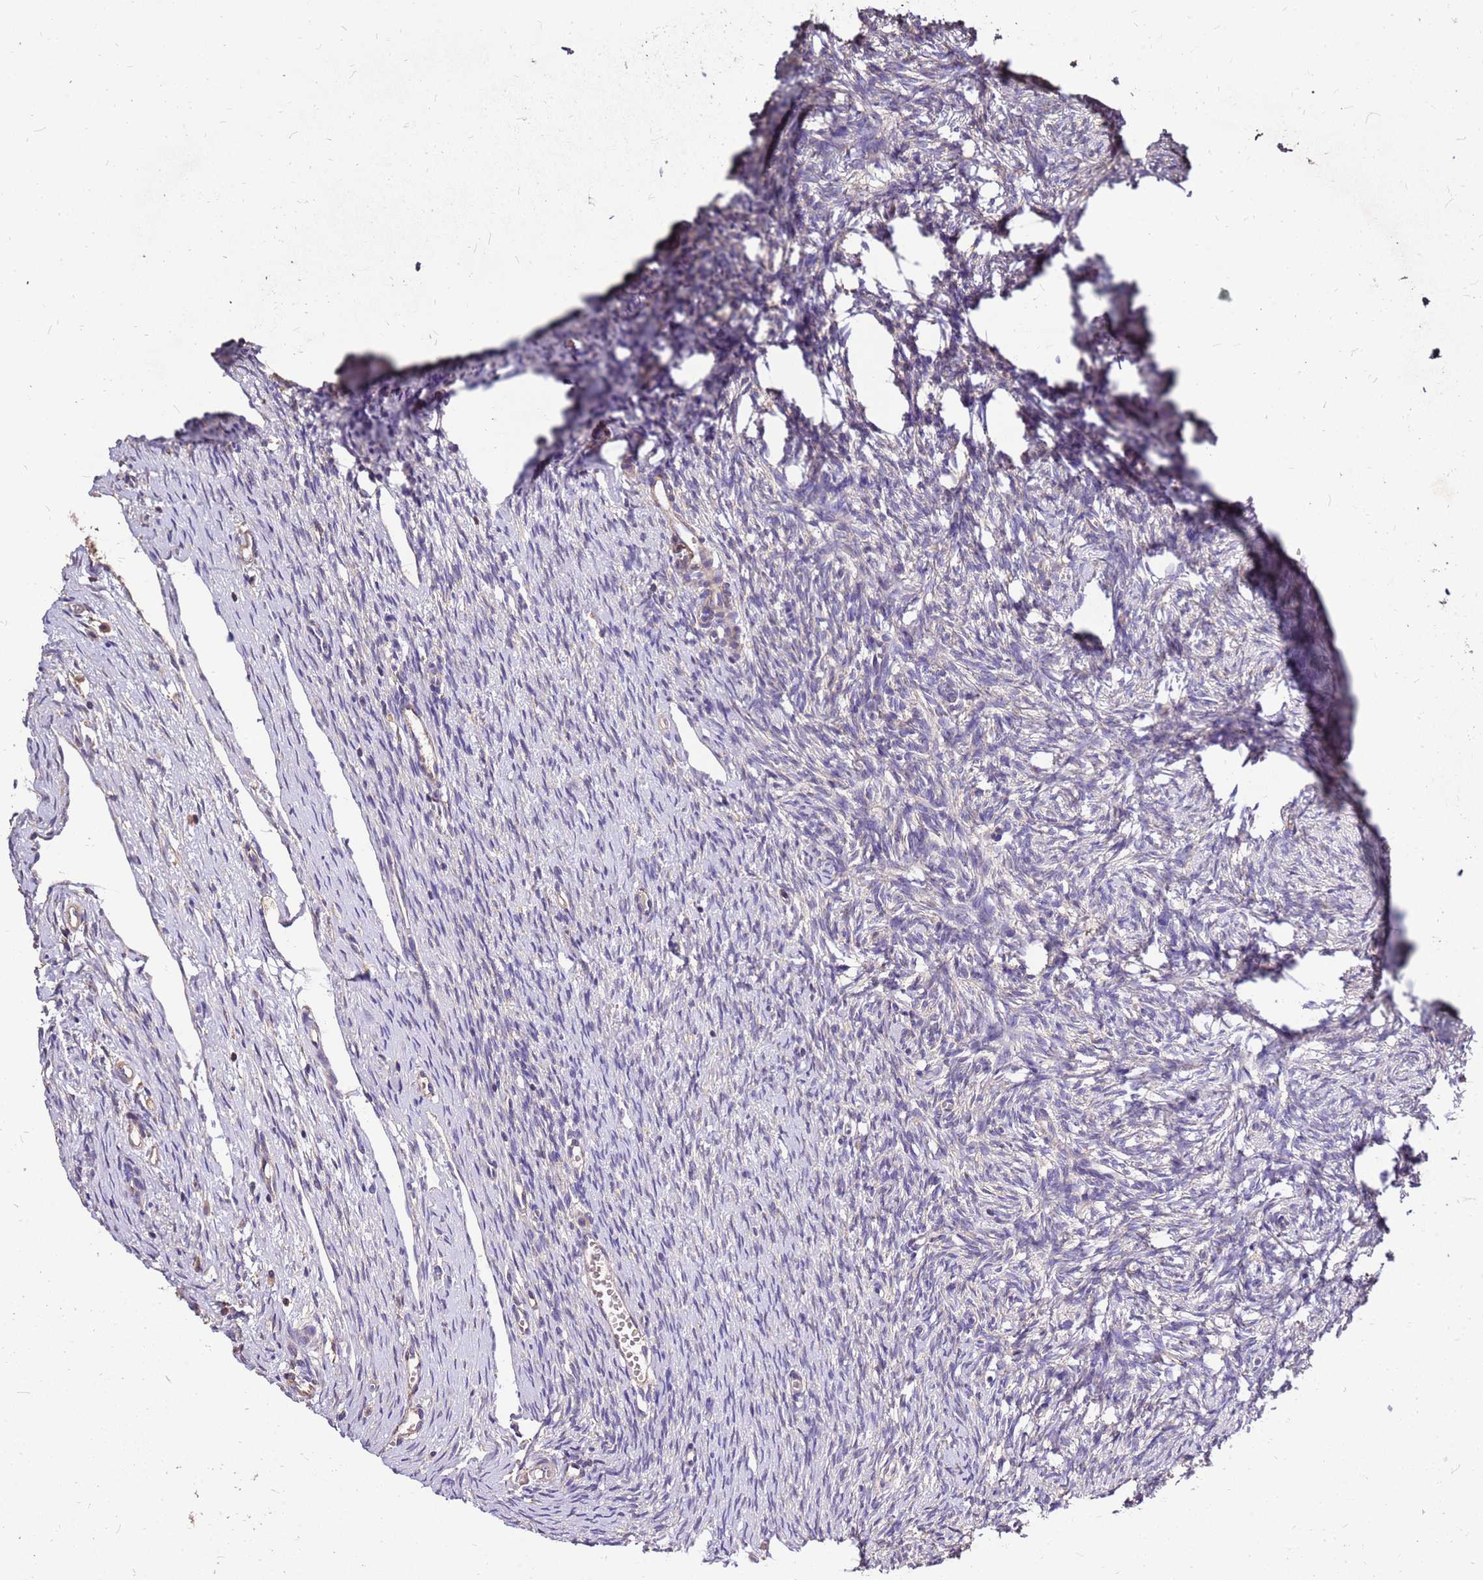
{"staining": {"intensity": "negative", "quantity": "none", "location": "none"}, "tissue": "ovary", "cell_type": "Ovarian stroma cells", "image_type": "normal", "snomed": [{"axis": "morphology", "description": "Normal tissue, NOS"}, {"axis": "topography", "description": "Ovary"}], "caption": "Immunohistochemistry (IHC) histopathology image of normal ovary: ovary stained with DAB exhibits no significant protein expression in ovarian stroma cells. (DAB IHC with hematoxylin counter stain).", "gene": "EXD3", "patient": {"sex": "female", "age": 51}}